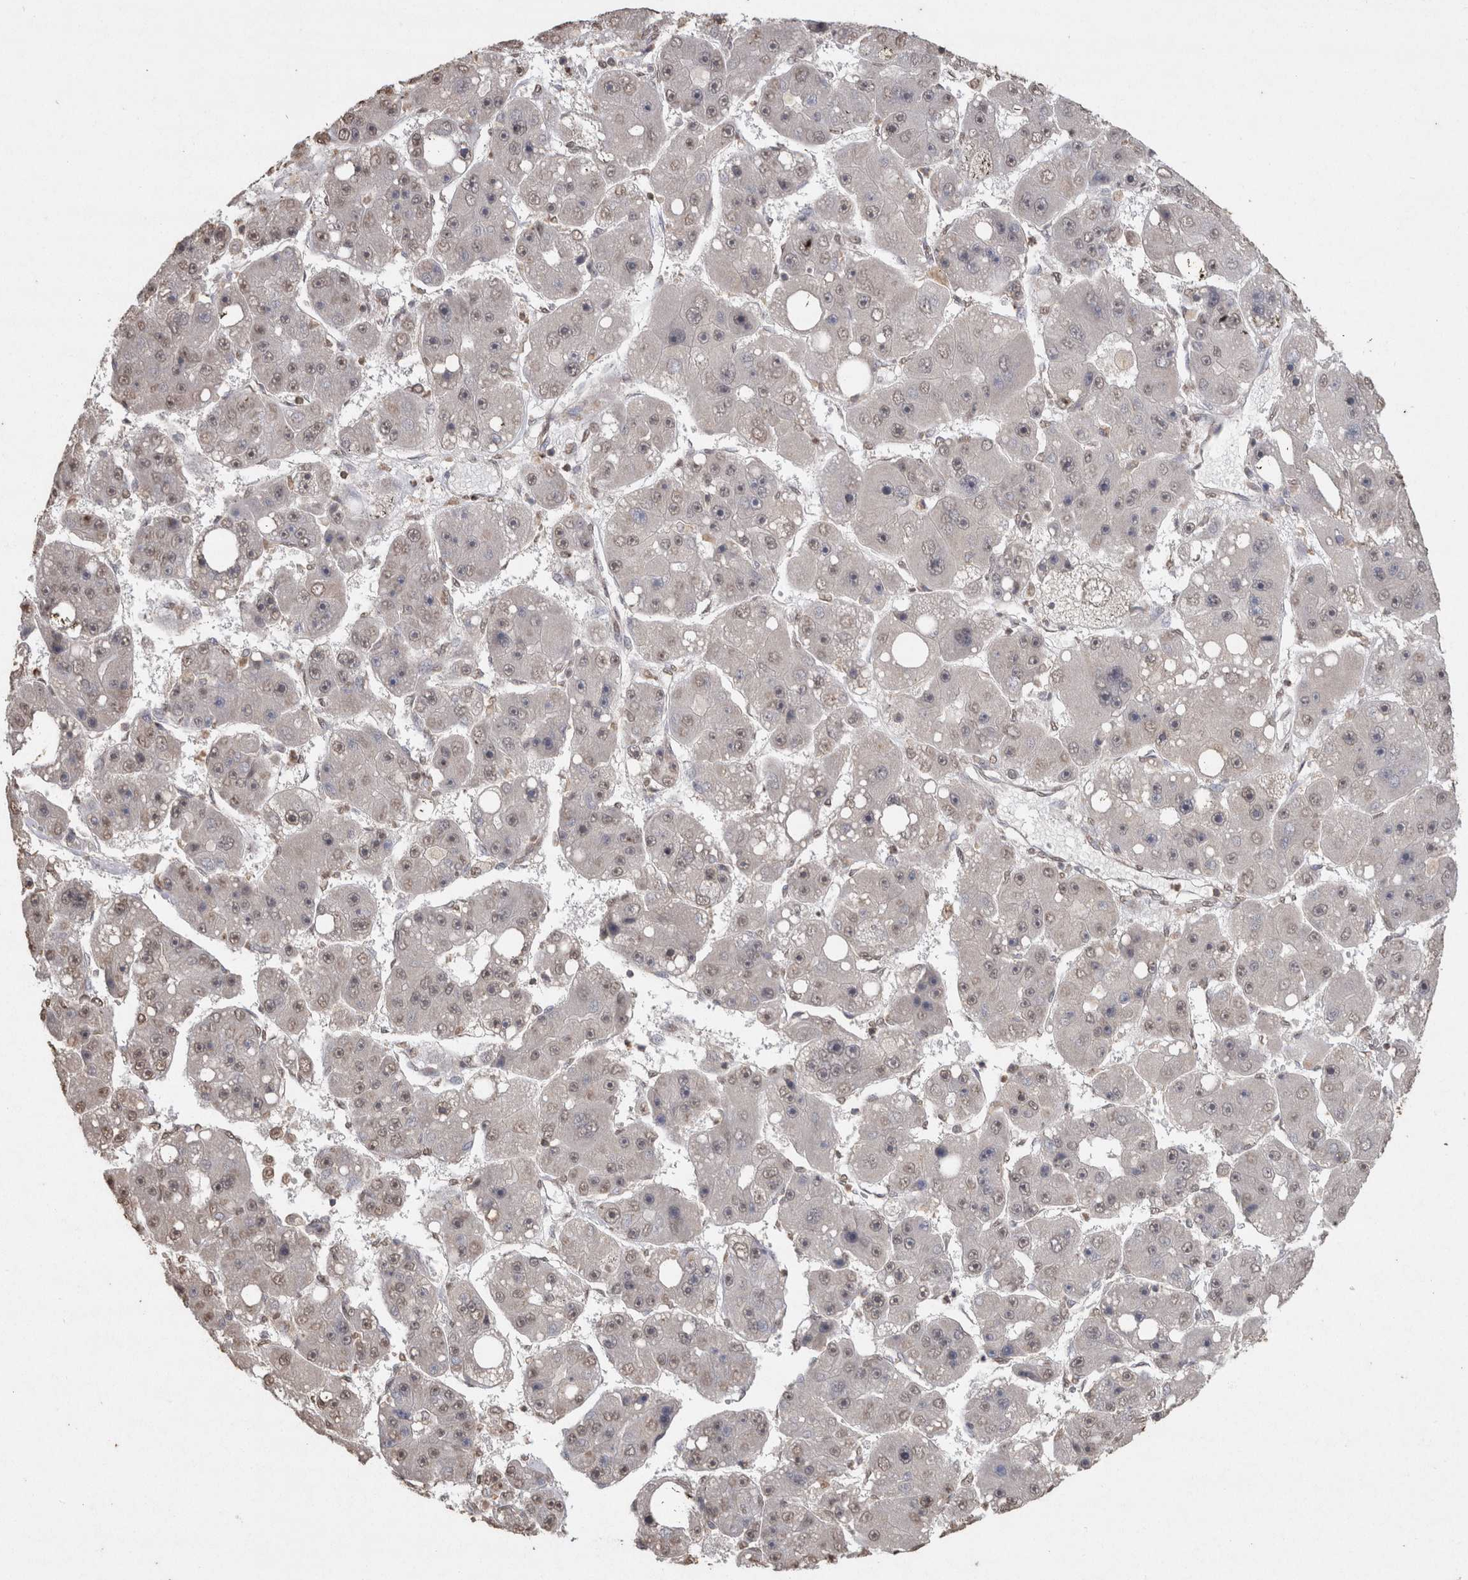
{"staining": {"intensity": "weak", "quantity": "25%-75%", "location": "nuclear"}, "tissue": "liver cancer", "cell_type": "Tumor cells", "image_type": "cancer", "snomed": [{"axis": "morphology", "description": "Carcinoma, Hepatocellular, NOS"}, {"axis": "topography", "description": "Liver"}], "caption": "High-power microscopy captured an immunohistochemistry histopathology image of liver hepatocellular carcinoma, revealing weak nuclear positivity in about 25%-75% of tumor cells.", "gene": "CRELD2", "patient": {"sex": "female", "age": 61}}